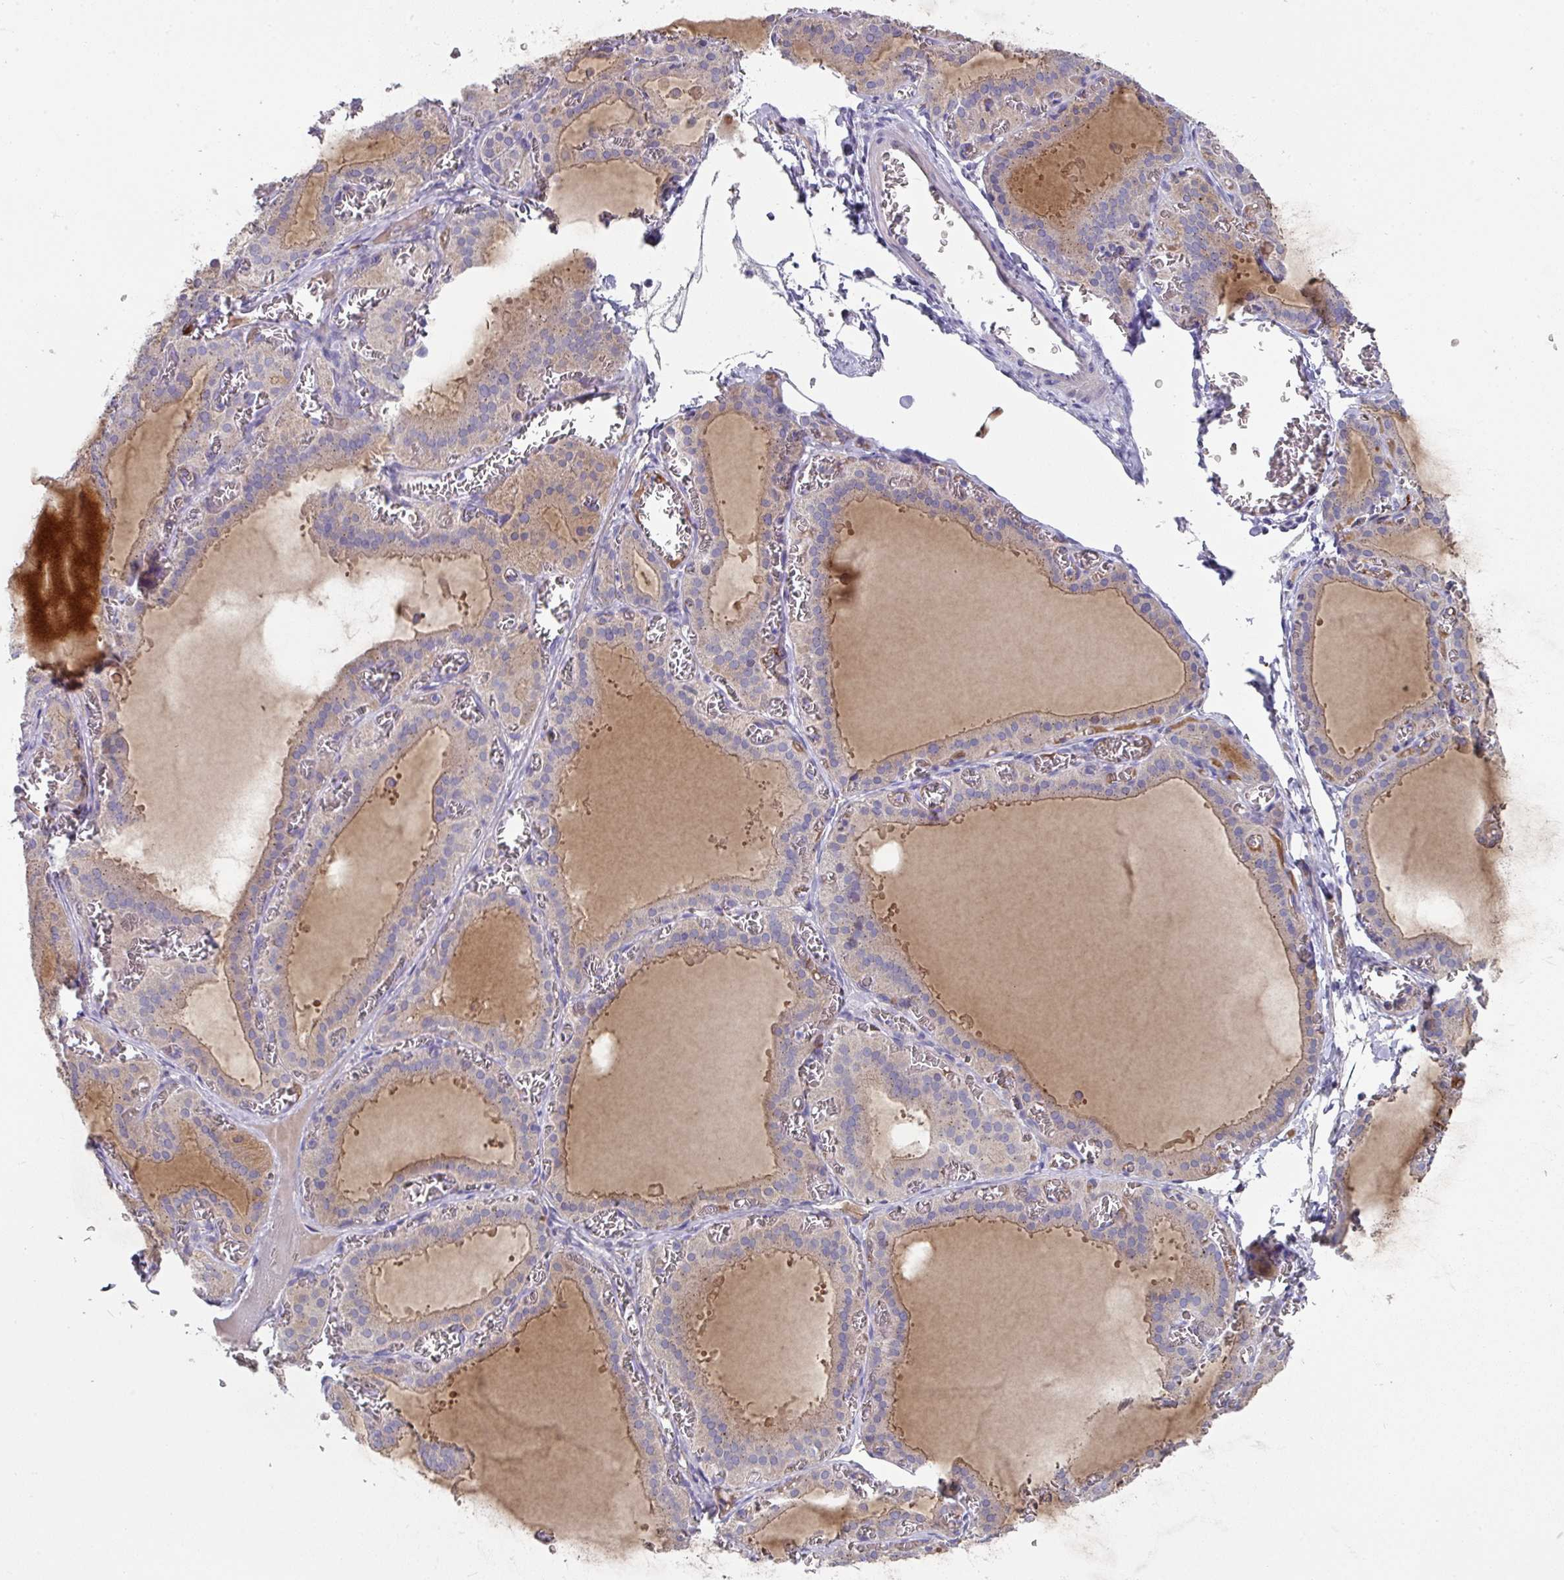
{"staining": {"intensity": "weak", "quantity": "<25%", "location": "cytoplasmic/membranous"}, "tissue": "thyroid gland", "cell_type": "Glandular cells", "image_type": "normal", "snomed": [{"axis": "morphology", "description": "Normal tissue, NOS"}, {"axis": "topography", "description": "Thyroid gland"}], "caption": "Immunohistochemistry micrograph of benign thyroid gland: human thyroid gland stained with DAB shows no significant protein staining in glandular cells.", "gene": "IL4R", "patient": {"sex": "female", "age": 30}}